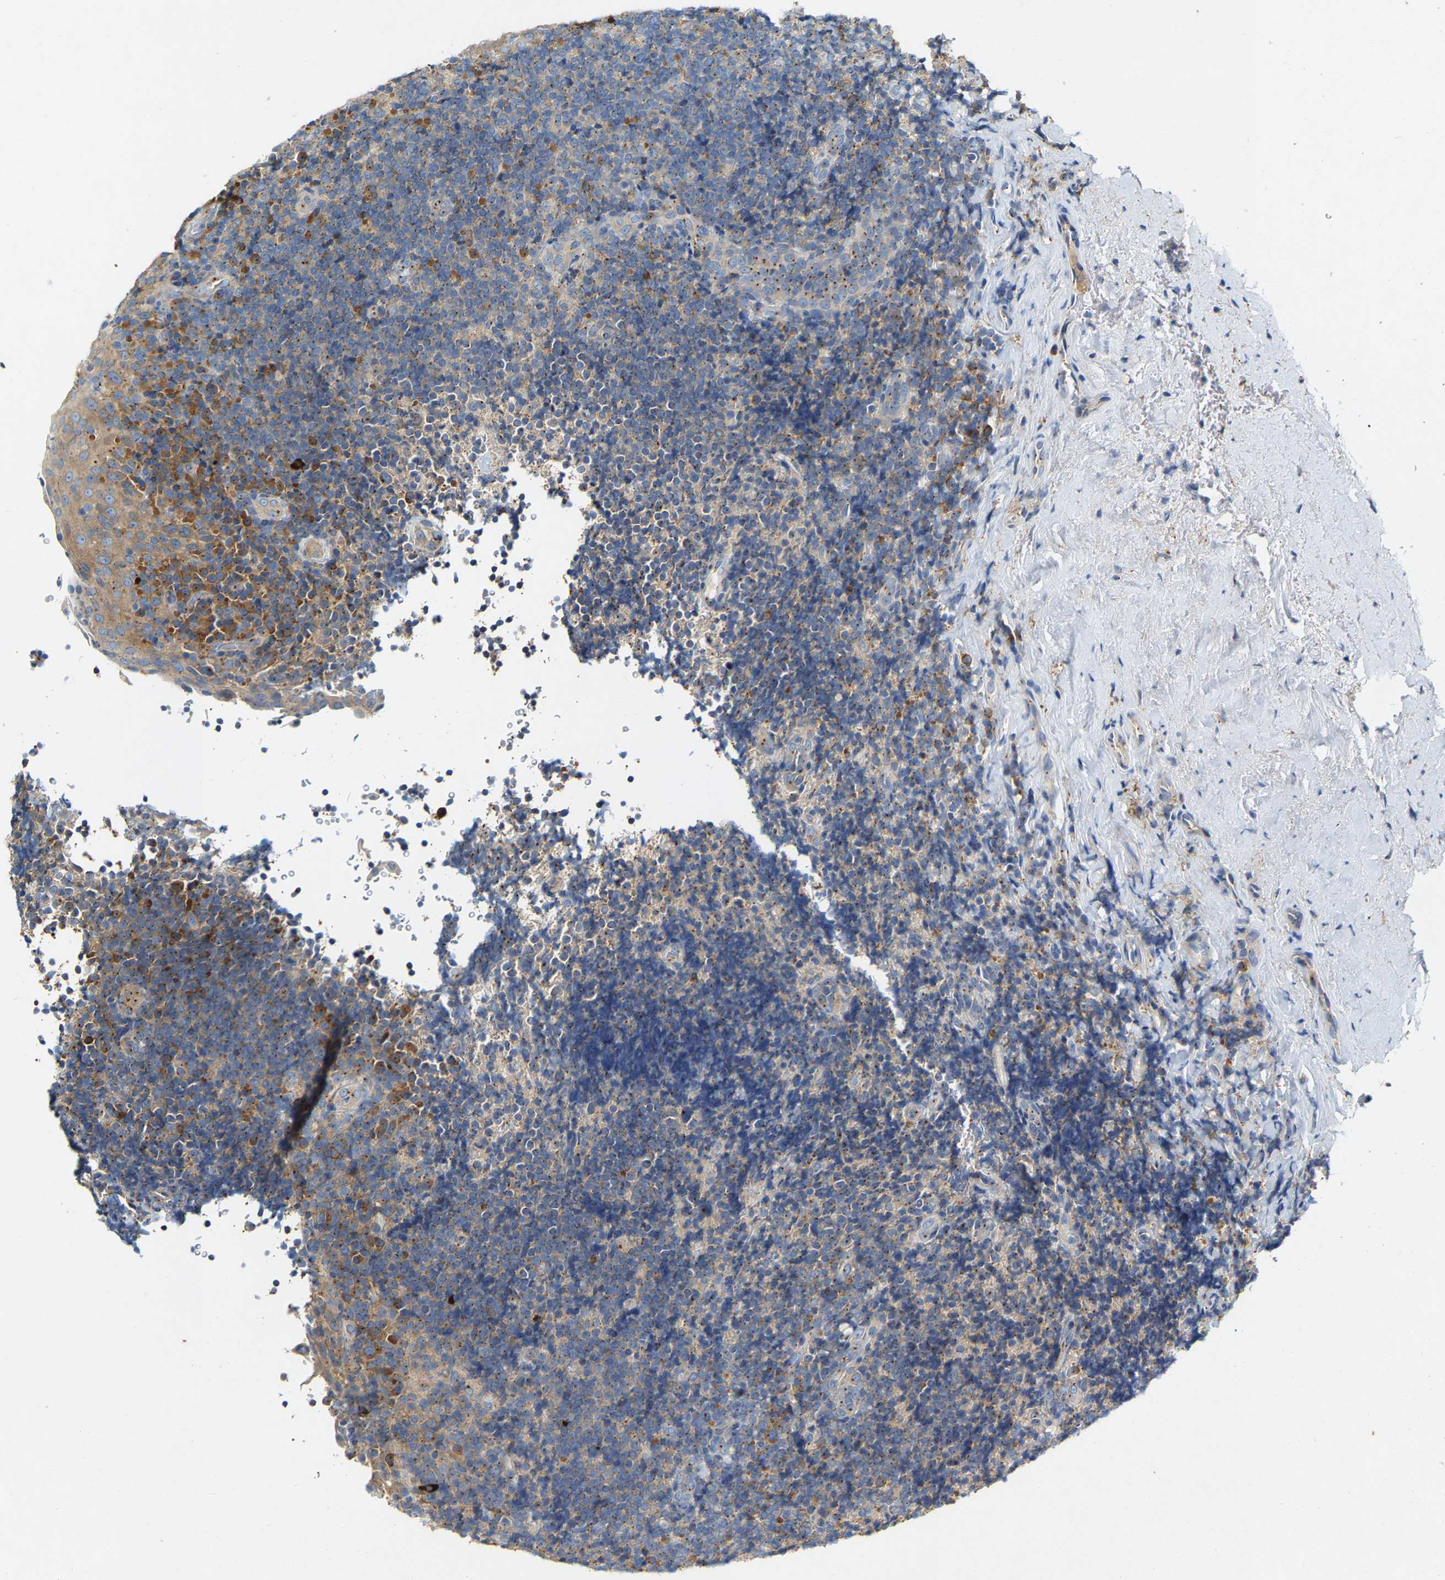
{"staining": {"intensity": "weak", "quantity": ">75%", "location": "cytoplasmic/membranous"}, "tissue": "tonsil", "cell_type": "Germinal center cells", "image_type": "normal", "snomed": [{"axis": "morphology", "description": "Normal tissue, NOS"}, {"axis": "topography", "description": "Tonsil"}], "caption": "A low amount of weak cytoplasmic/membranous positivity is identified in approximately >75% of germinal center cells in benign tonsil.", "gene": "PCNT", "patient": {"sex": "male", "age": 37}}